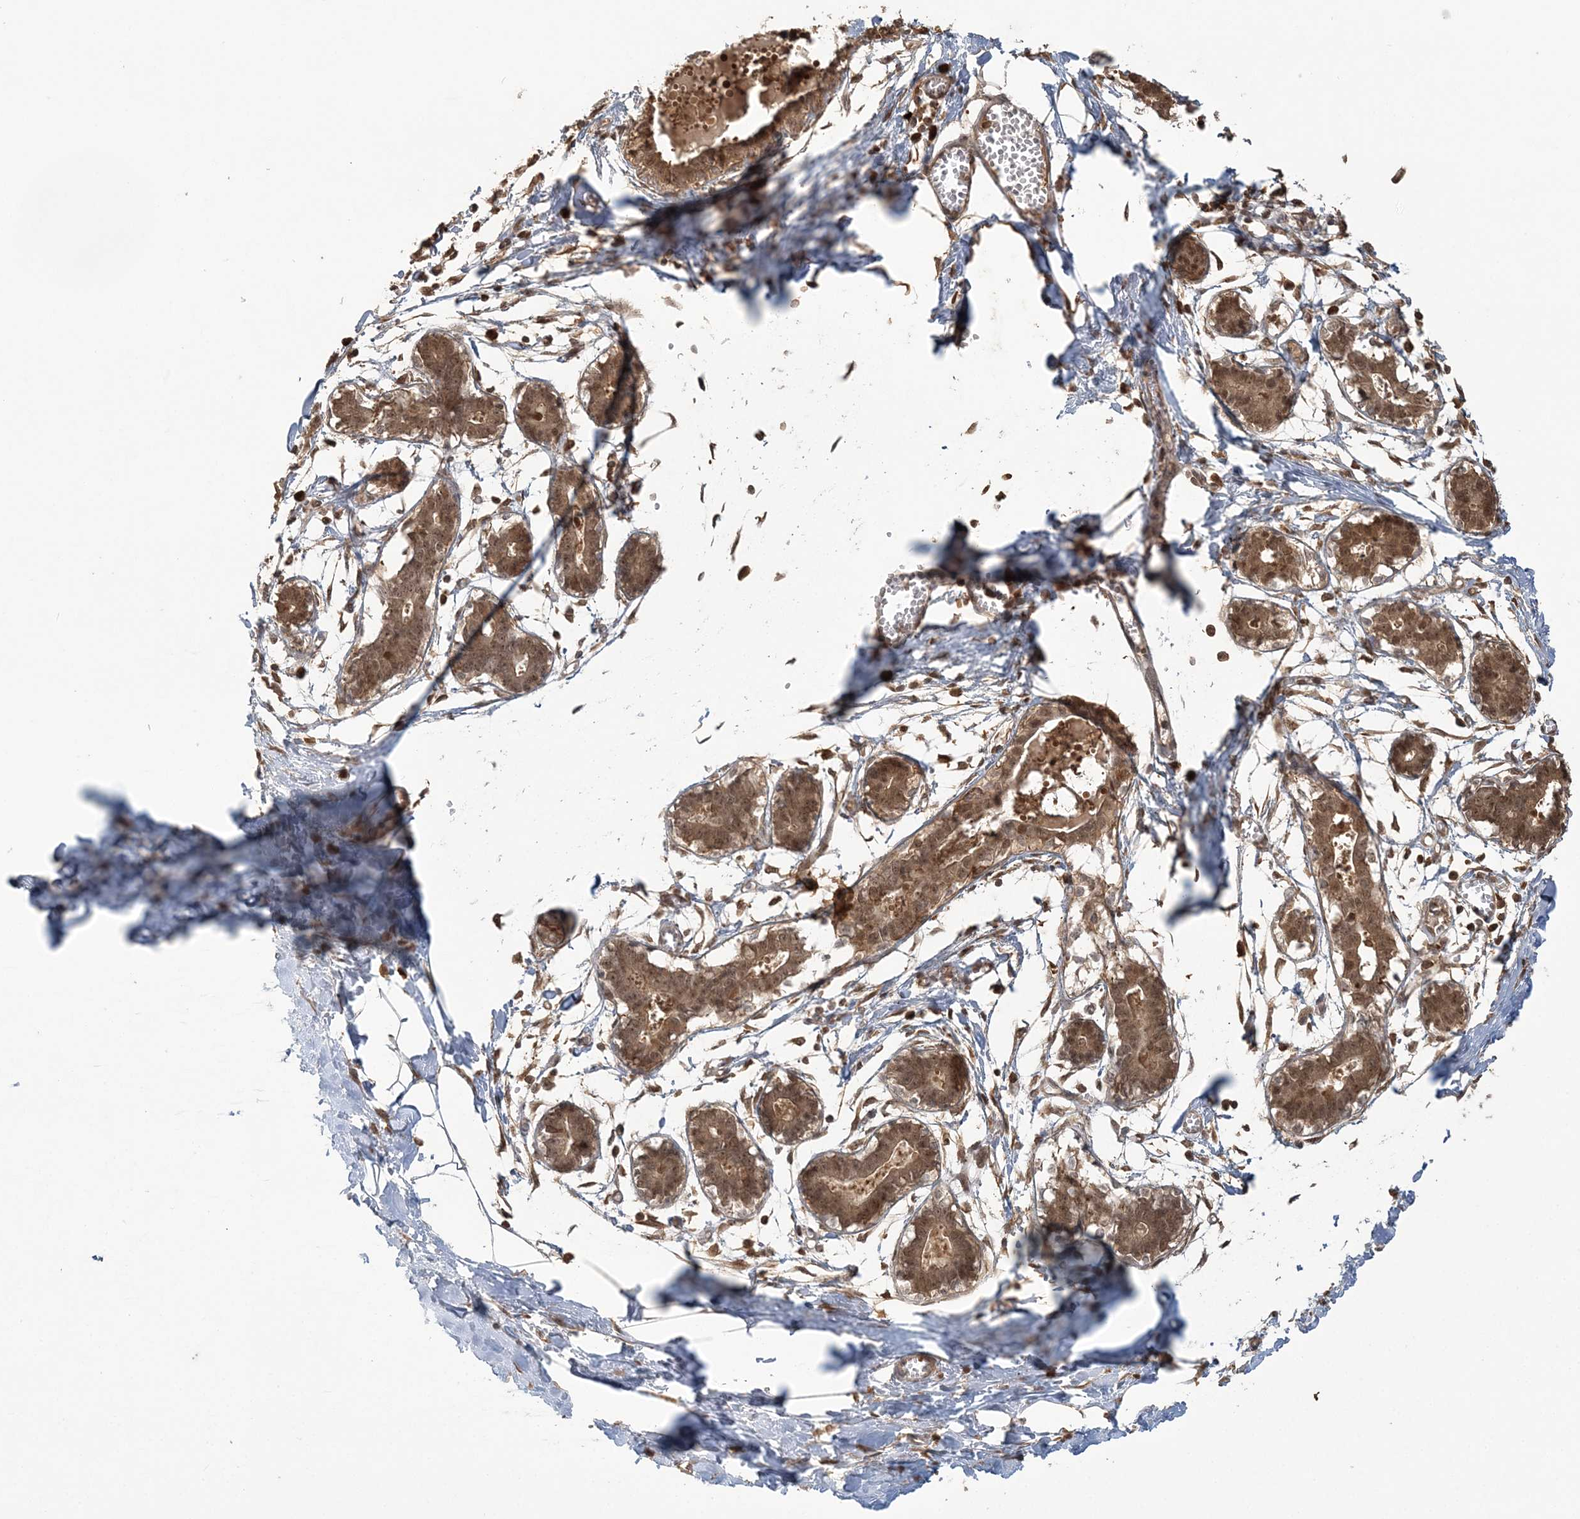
{"staining": {"intensity": "weak", "quantity": ">75%", "location": "cytoplasmic/membranous"}, "tissue": "breast", "cell_type": "Adipocytes", "image_type": "normal", "snomed": [{"axis": "morphology", "description": "Normal tissue, NOS"}, {"axis": "topography", "description": "Breast"}], "caption": "Benign breast demonstrates weak cytoplasmic/membranous expression in approximately >75% of adipocytes.", "gene": "CAB39", "patient": {"sex": "female", "age": 27}}